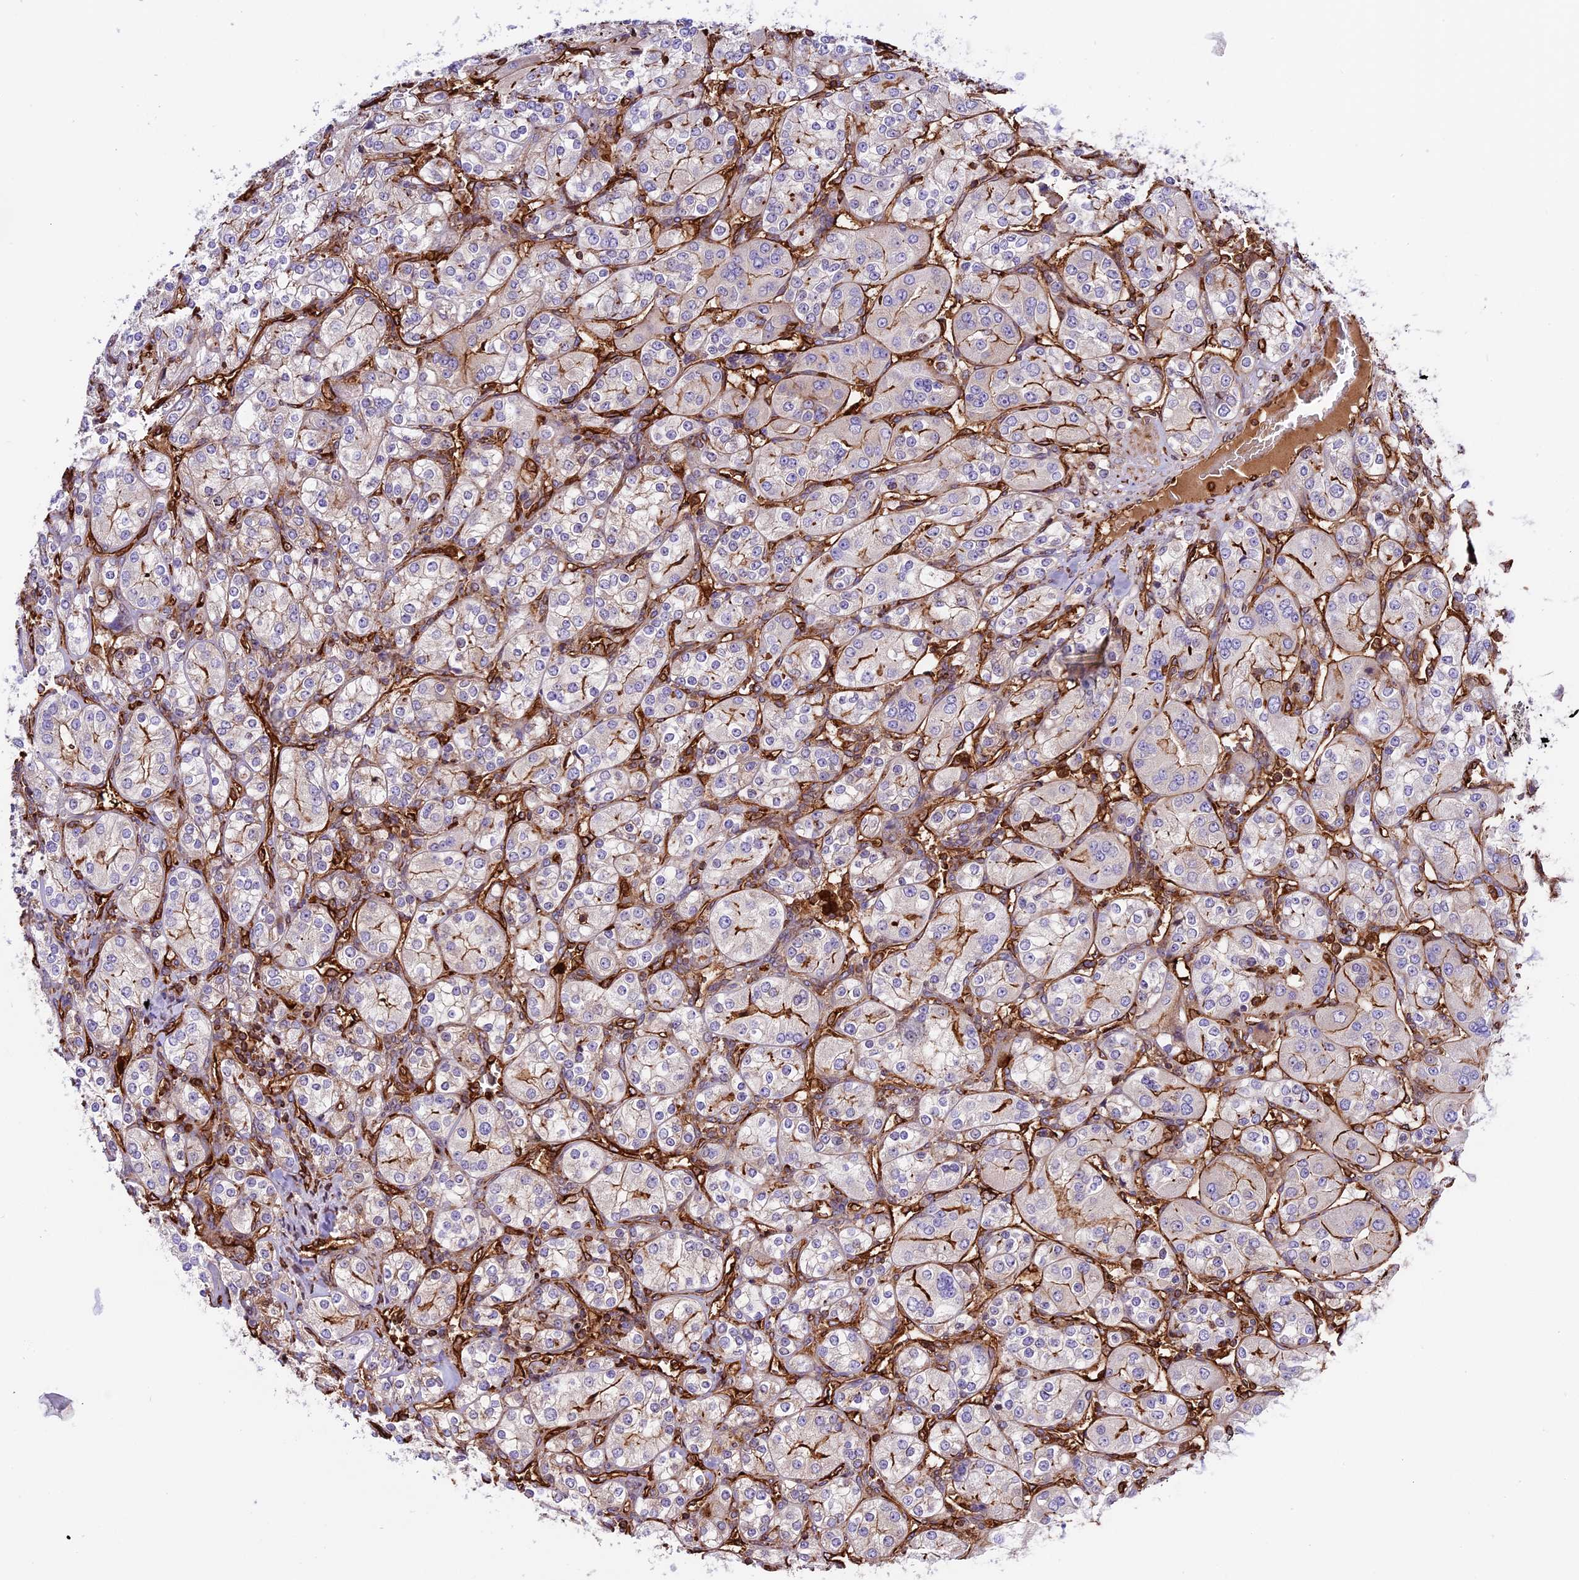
{"staining": {"intensity": "negative", "quantity": "none", "location": "none"}, "tissue": "renal cancer", "cell_type": "Tumor cells", "image_type": "cancer", "snomed": [{"axis": "morphology", "description": "Adenocarcinoma, NOS"}, {"axis": "topography", "description": "Kidney"}], "caption": "The image reveals no significant positivity in tumor cells of adenocarcinoma (renal). (DAB immunohistochemistry visualized using brightfield microscopy, high magnification).", "gene": "CD99L2", "patient": {"sex": "male", "age": 77}}